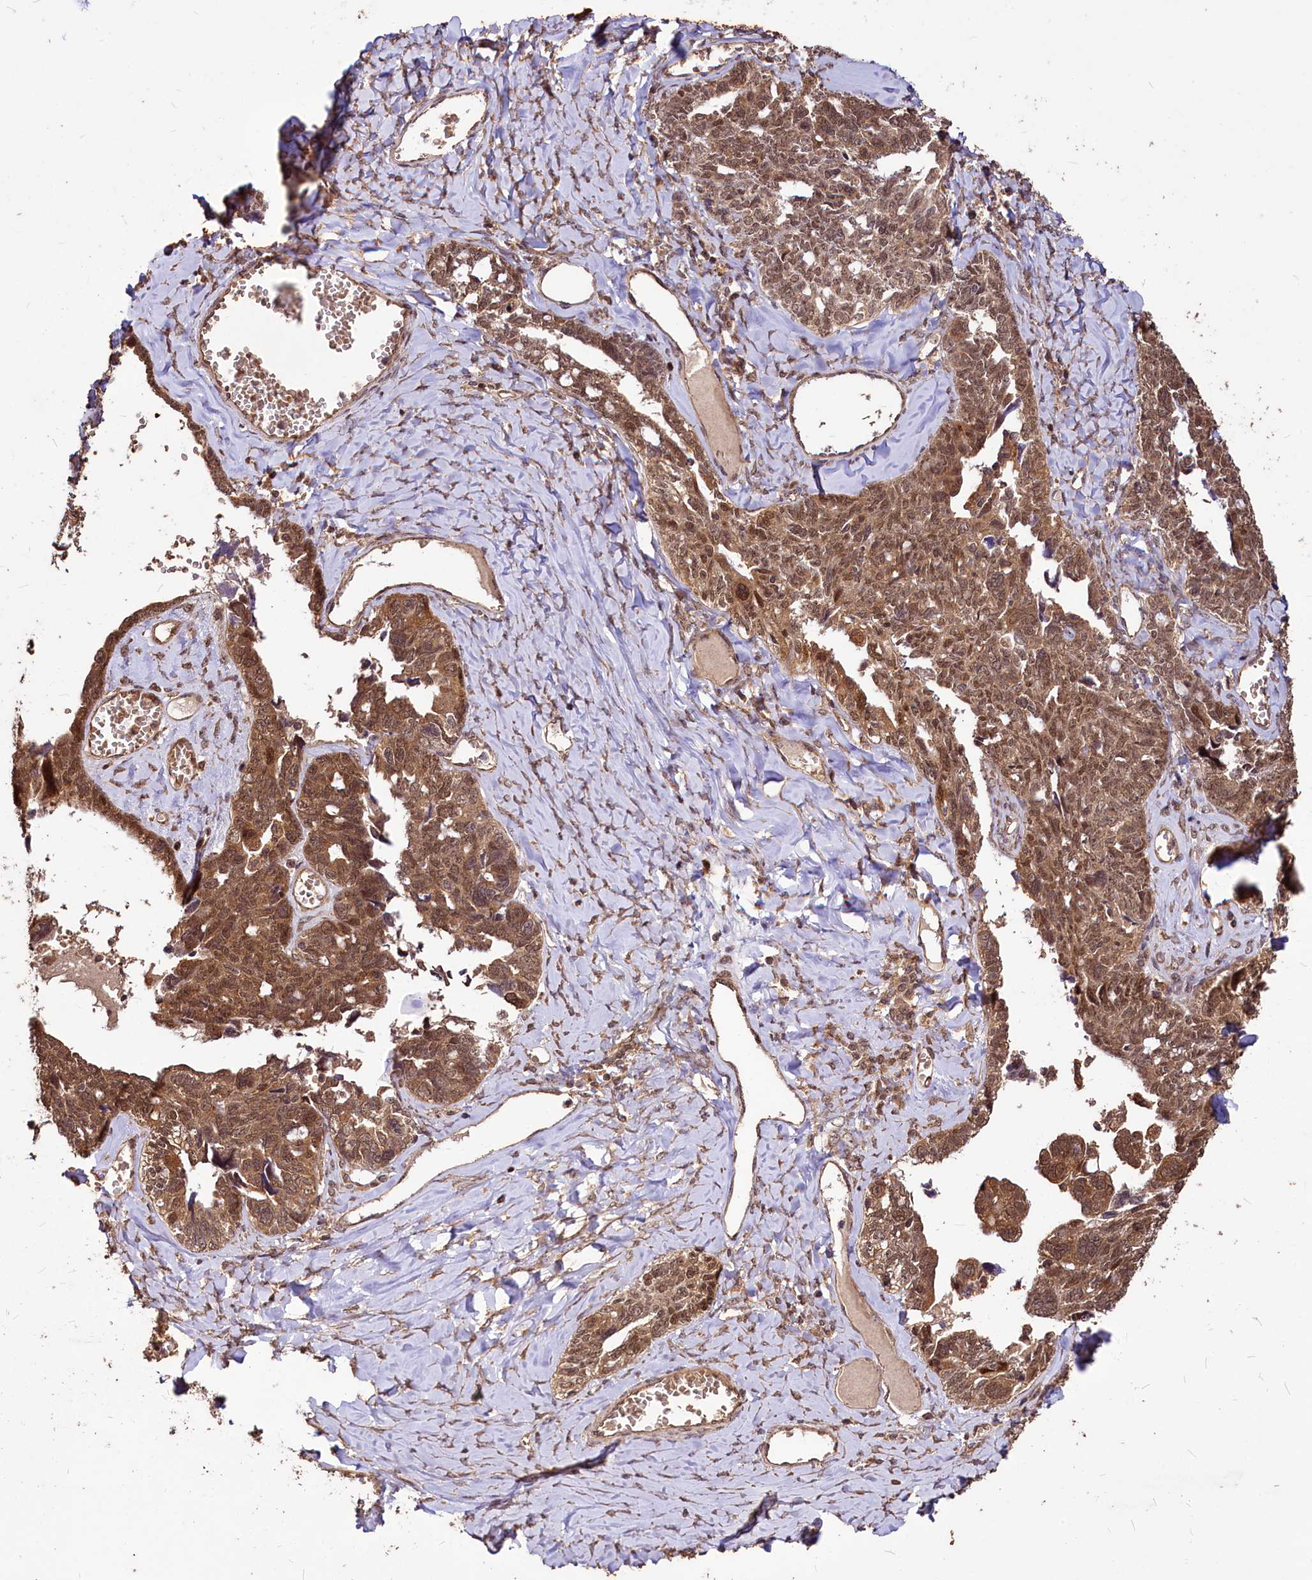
{"staining": {"intensity": "moderate", "quantity": ">75%", "location": "cytoplasmic/membranous"}, "tissue": "ovarian cancer", "cell_type": "Tumor cells", "image_type": "cancer", "snomed": [{"axis": "morphology", "description": "Cystadenocarcinoma, serous, NOS"}, {"axis": "topography", "description": "Ovary"}], "caption": "Immunohistochemistry (IHC) of ovarian cancer exhibits medium levels of moderate cytoplasmic/membranous staining in about >75% of tumor cells.", "gene": "VPS51", "patient": {"sex": "female", "age": 79}}